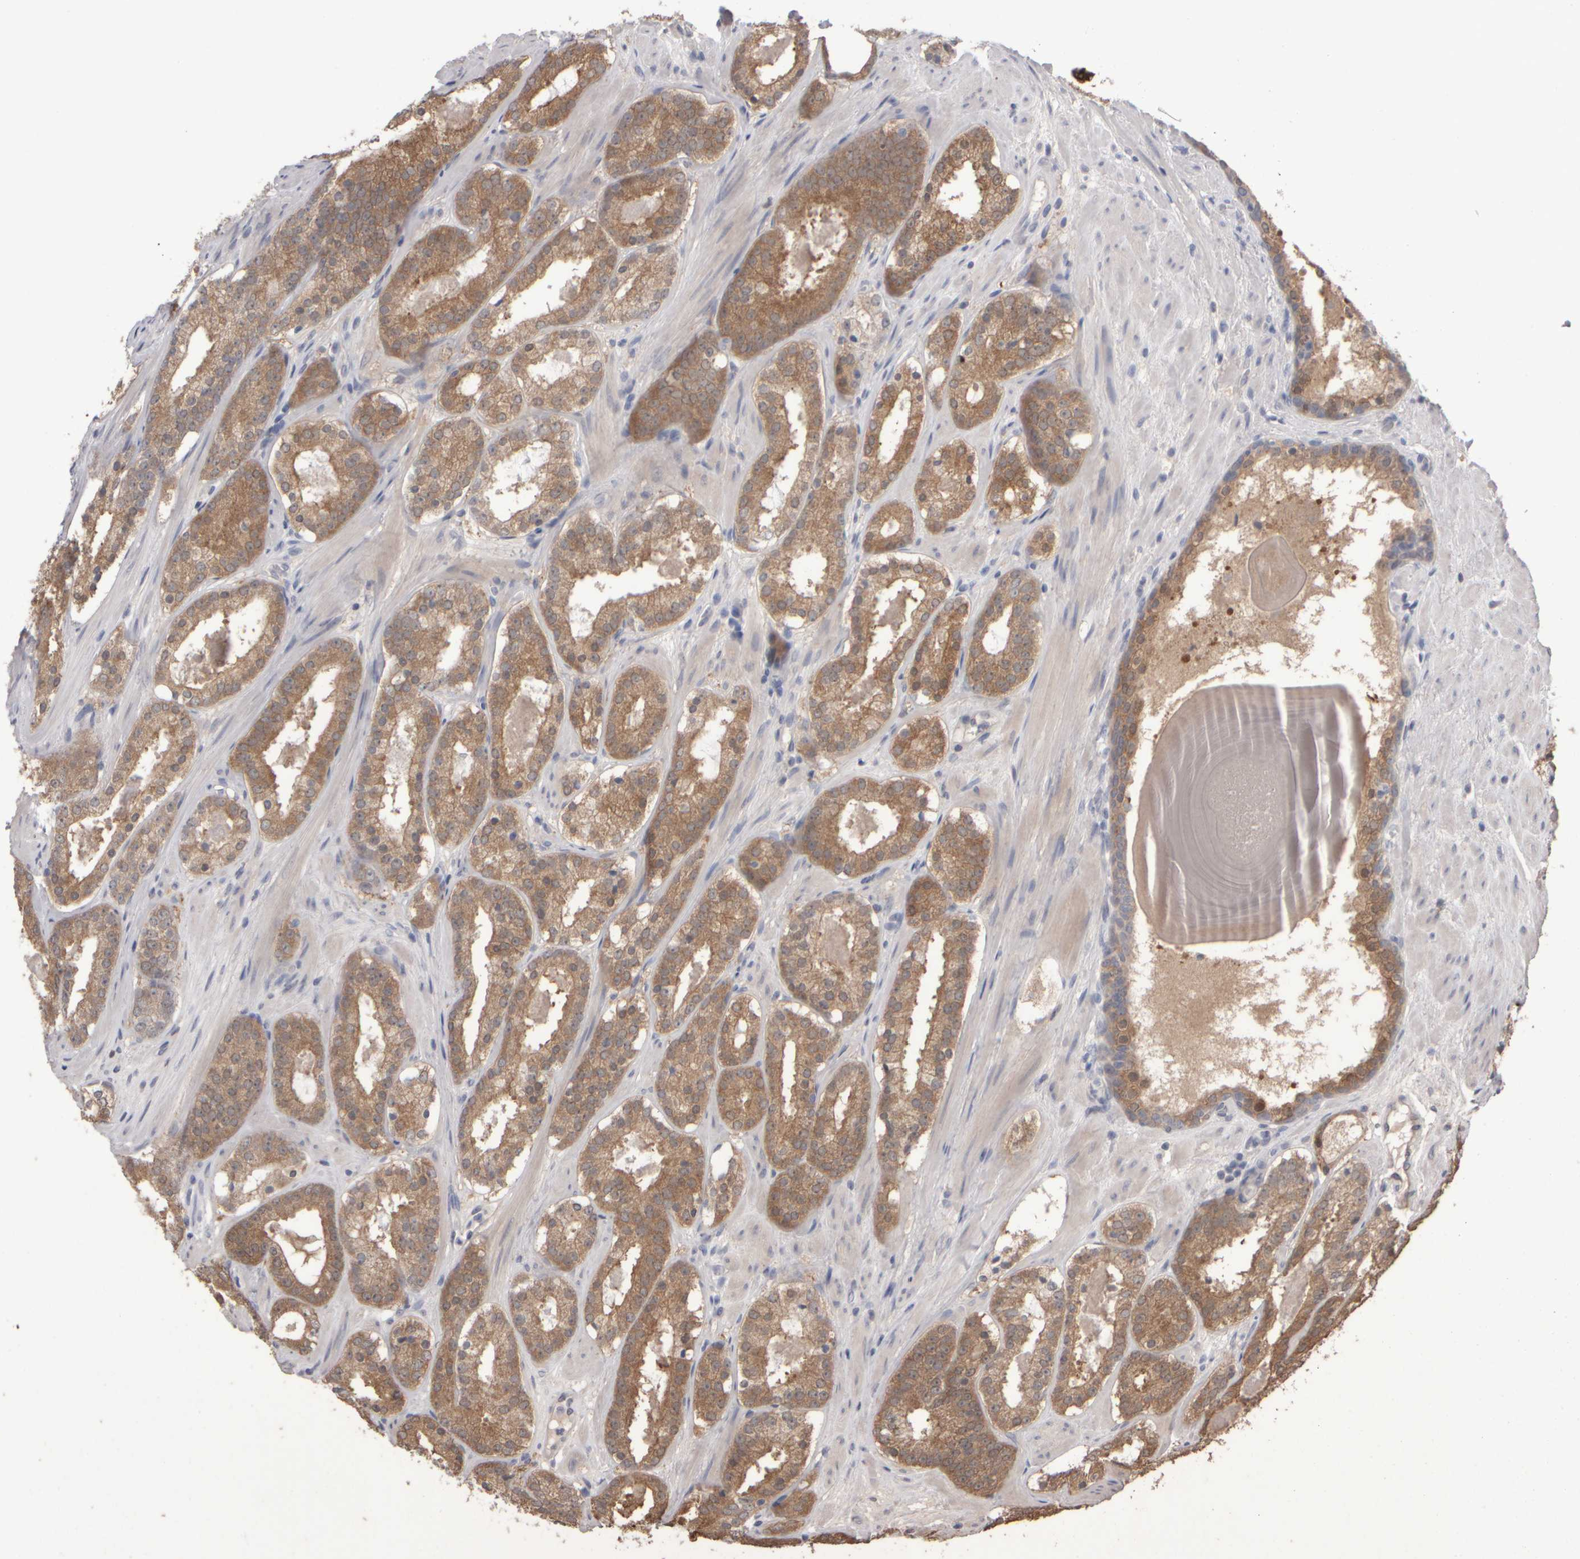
{"staining": {"intensity": "moderate", "quantity": ">75%", "location": "cytoplasmic/membranous"}, "tissue": "prostate cancer", "cell_type": "Tumor cells", "image_type": "cancer", "snomed": [{"axis": "morphology", "description": "Adenocarcinoma, Low grade"}, {"axis": "topography", "description": "Prostate"}], "caption": "Human prostate cancer (adenocarcinoma (low-grade)) stained for a protein (brown) exhibits moderate cytoplasmic/membranous positive staining in about >75% of tumor cells.", "gene": "EPHX2", "patient": {"sex": "male", "age": 69}}